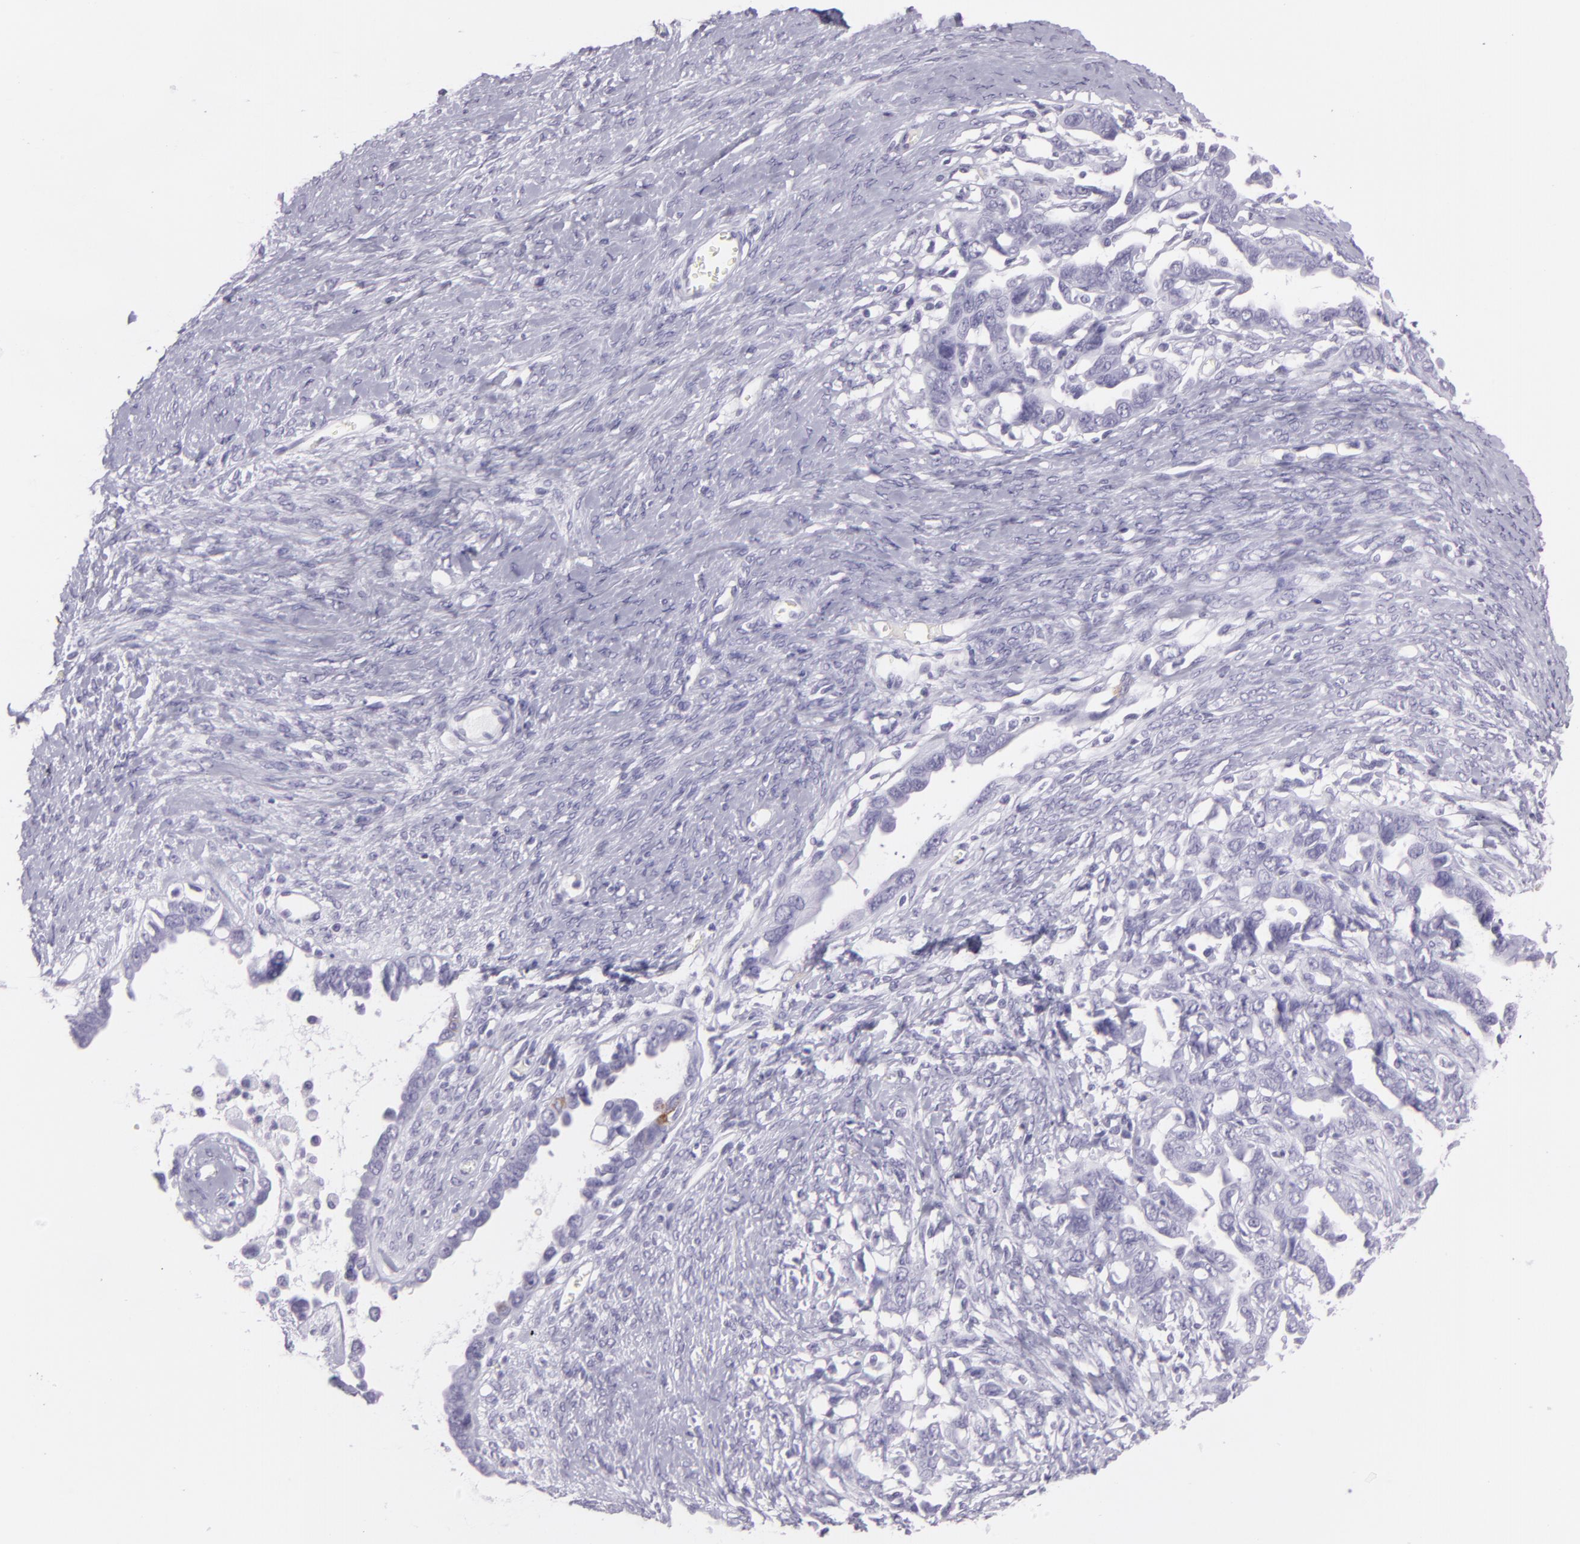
{"staining": {"intensity": "negative", "quantity": "none", "location": "none"}, "tissue": "ovarian cancer", "cell_type": "Tumor cells", "image_type": "cancer", "snomed": [{"axis": "morphology", "description": "Cystadenocarcinoma, serous, NOS"}, {"axis": "topography", "description": "Ovary"}], "caption": "This is an IHC histopathology image of human ovarian cancer. There is no positivity in tumor cells.", "gene": "MUC6", "patient": {"sex": "female", "age": 69}}